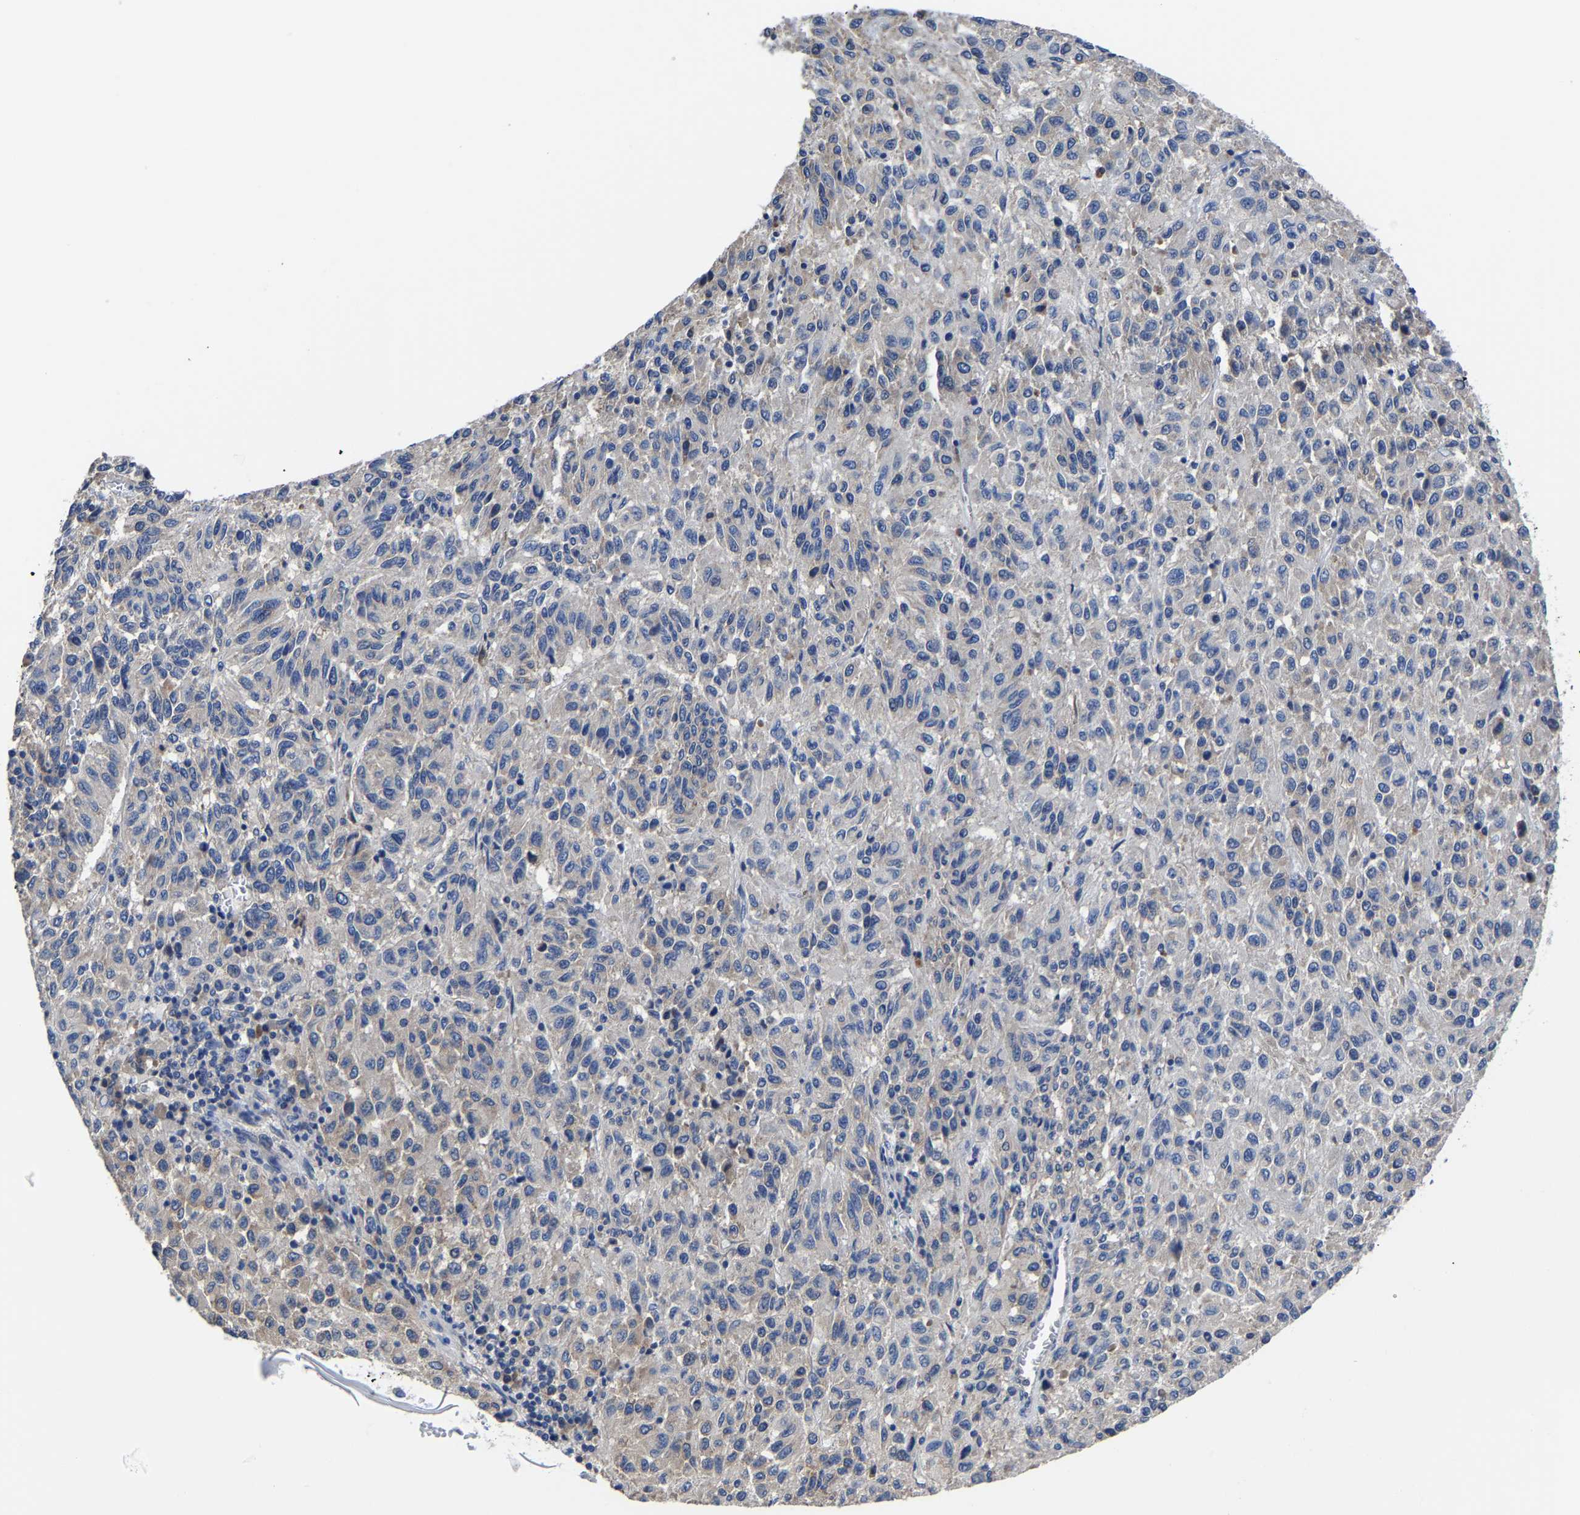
{"staining": {"intensity": "negative", "quantity": "none", "location": "none"}, "tissue": "melanoma", "cell_type": "Tumor cells", "image_type": "cancer", "snomed": [{"axis": "morphology", "description": "Malignant melanoma, Metastatic site"}, {"axis": "topography", "description": "Lung"}], "caption": "Human melanoma stained for a protein using immunohistochemistry (IHC) reveals no staining in tumor cells.", "gene": "SRPK2", "patient": {"sex": "male", "age": 64}}